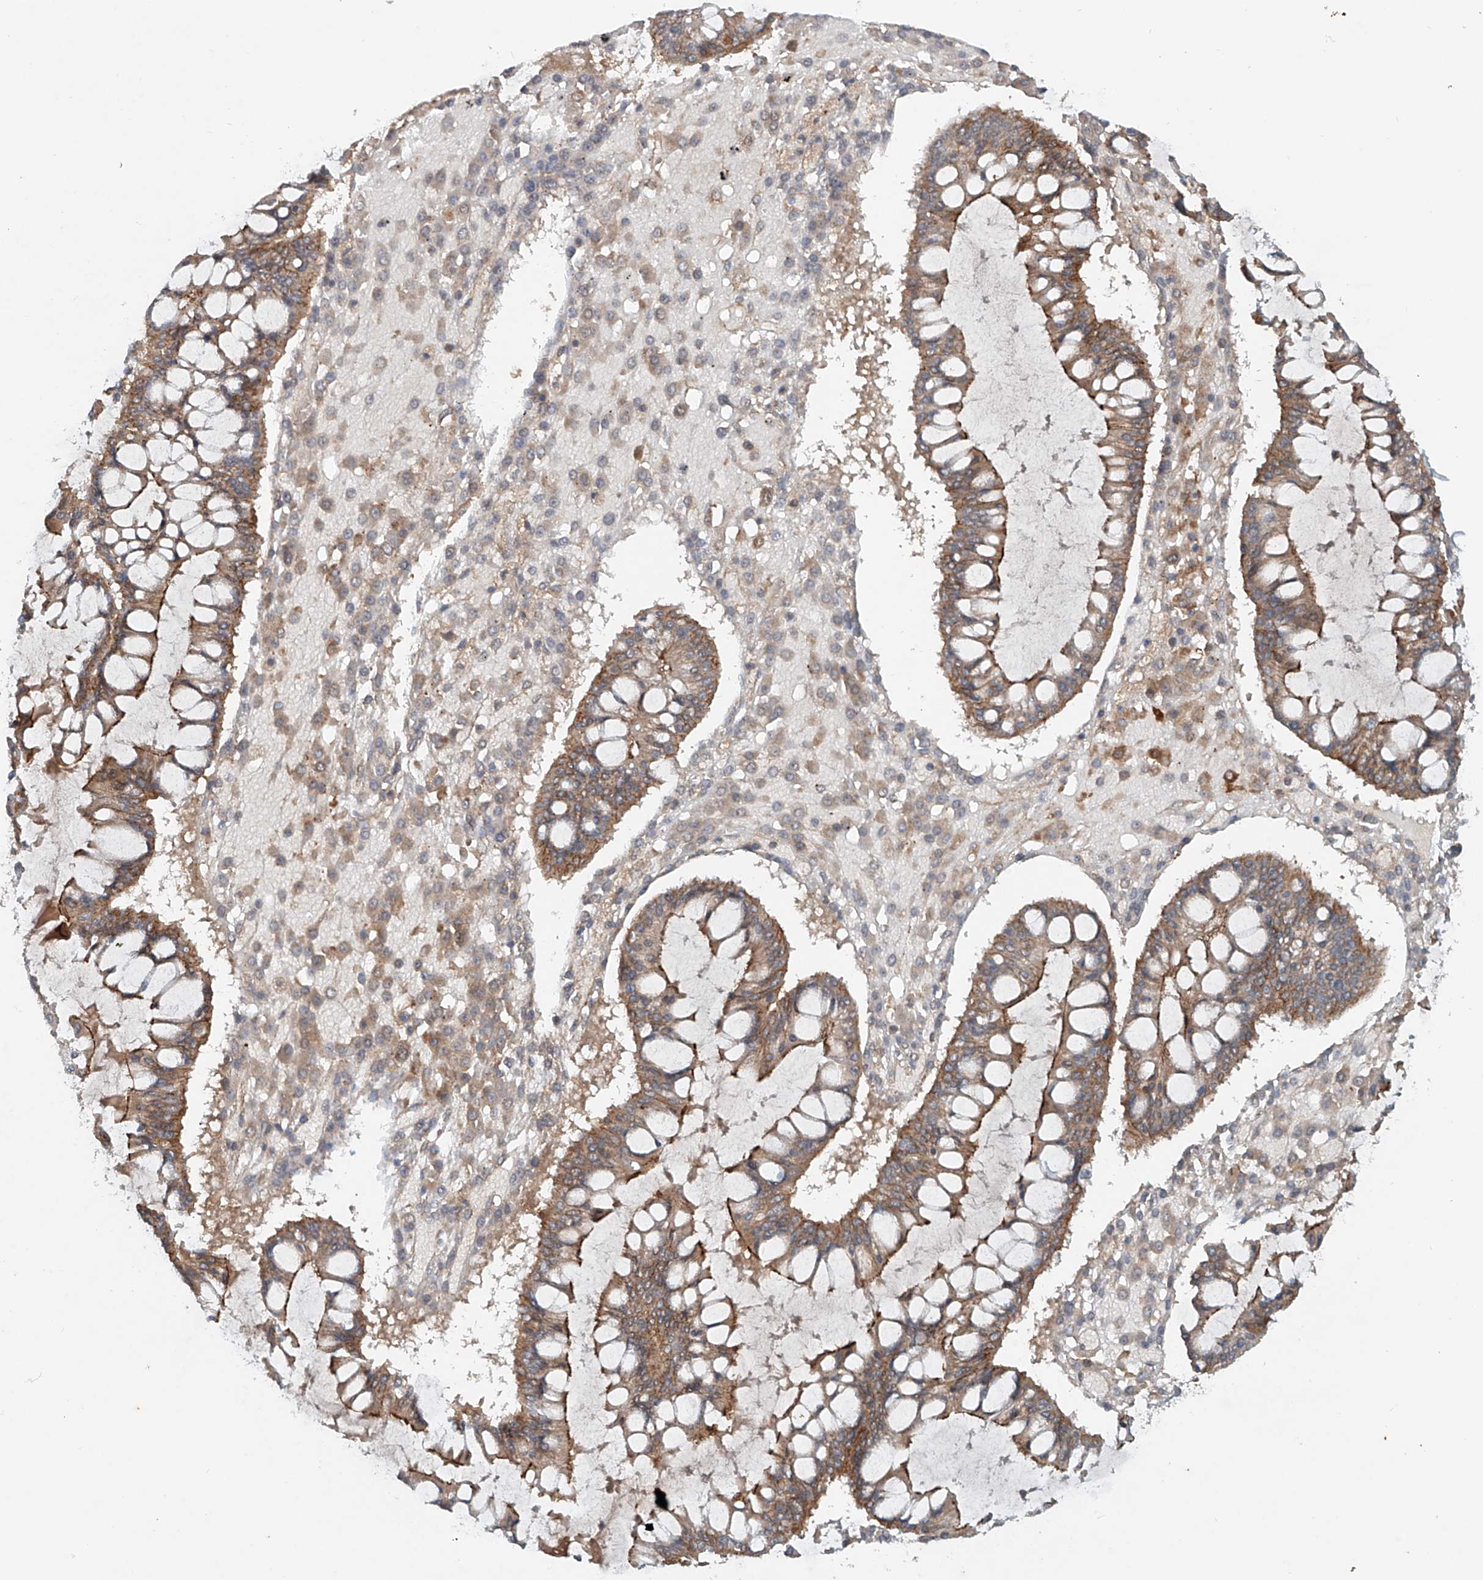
{"staining": {"intensity": "moderate", "quantity": ">75%", "location": "cytoplasmic/membranous"}, "tissue": "ovarian cancer", "cell_type": "Tumor cells", "image_type": "cancer", "snomed": [{"axis": "morphology", "description": "Cystadenocarcinoma, mucinous, NOS"}, {"axis": "topography", "description": "Ovary"}], "caption": "IHC (DAB (3,3'-diaminobenzidine)) staining of human ovarian cancer demonstrates moderate cytoplasmic/membranous protein positivity in approximately >75% of tumor cells.", "gene": "IER5", "patient": {"sex": "female", "age": 73}}